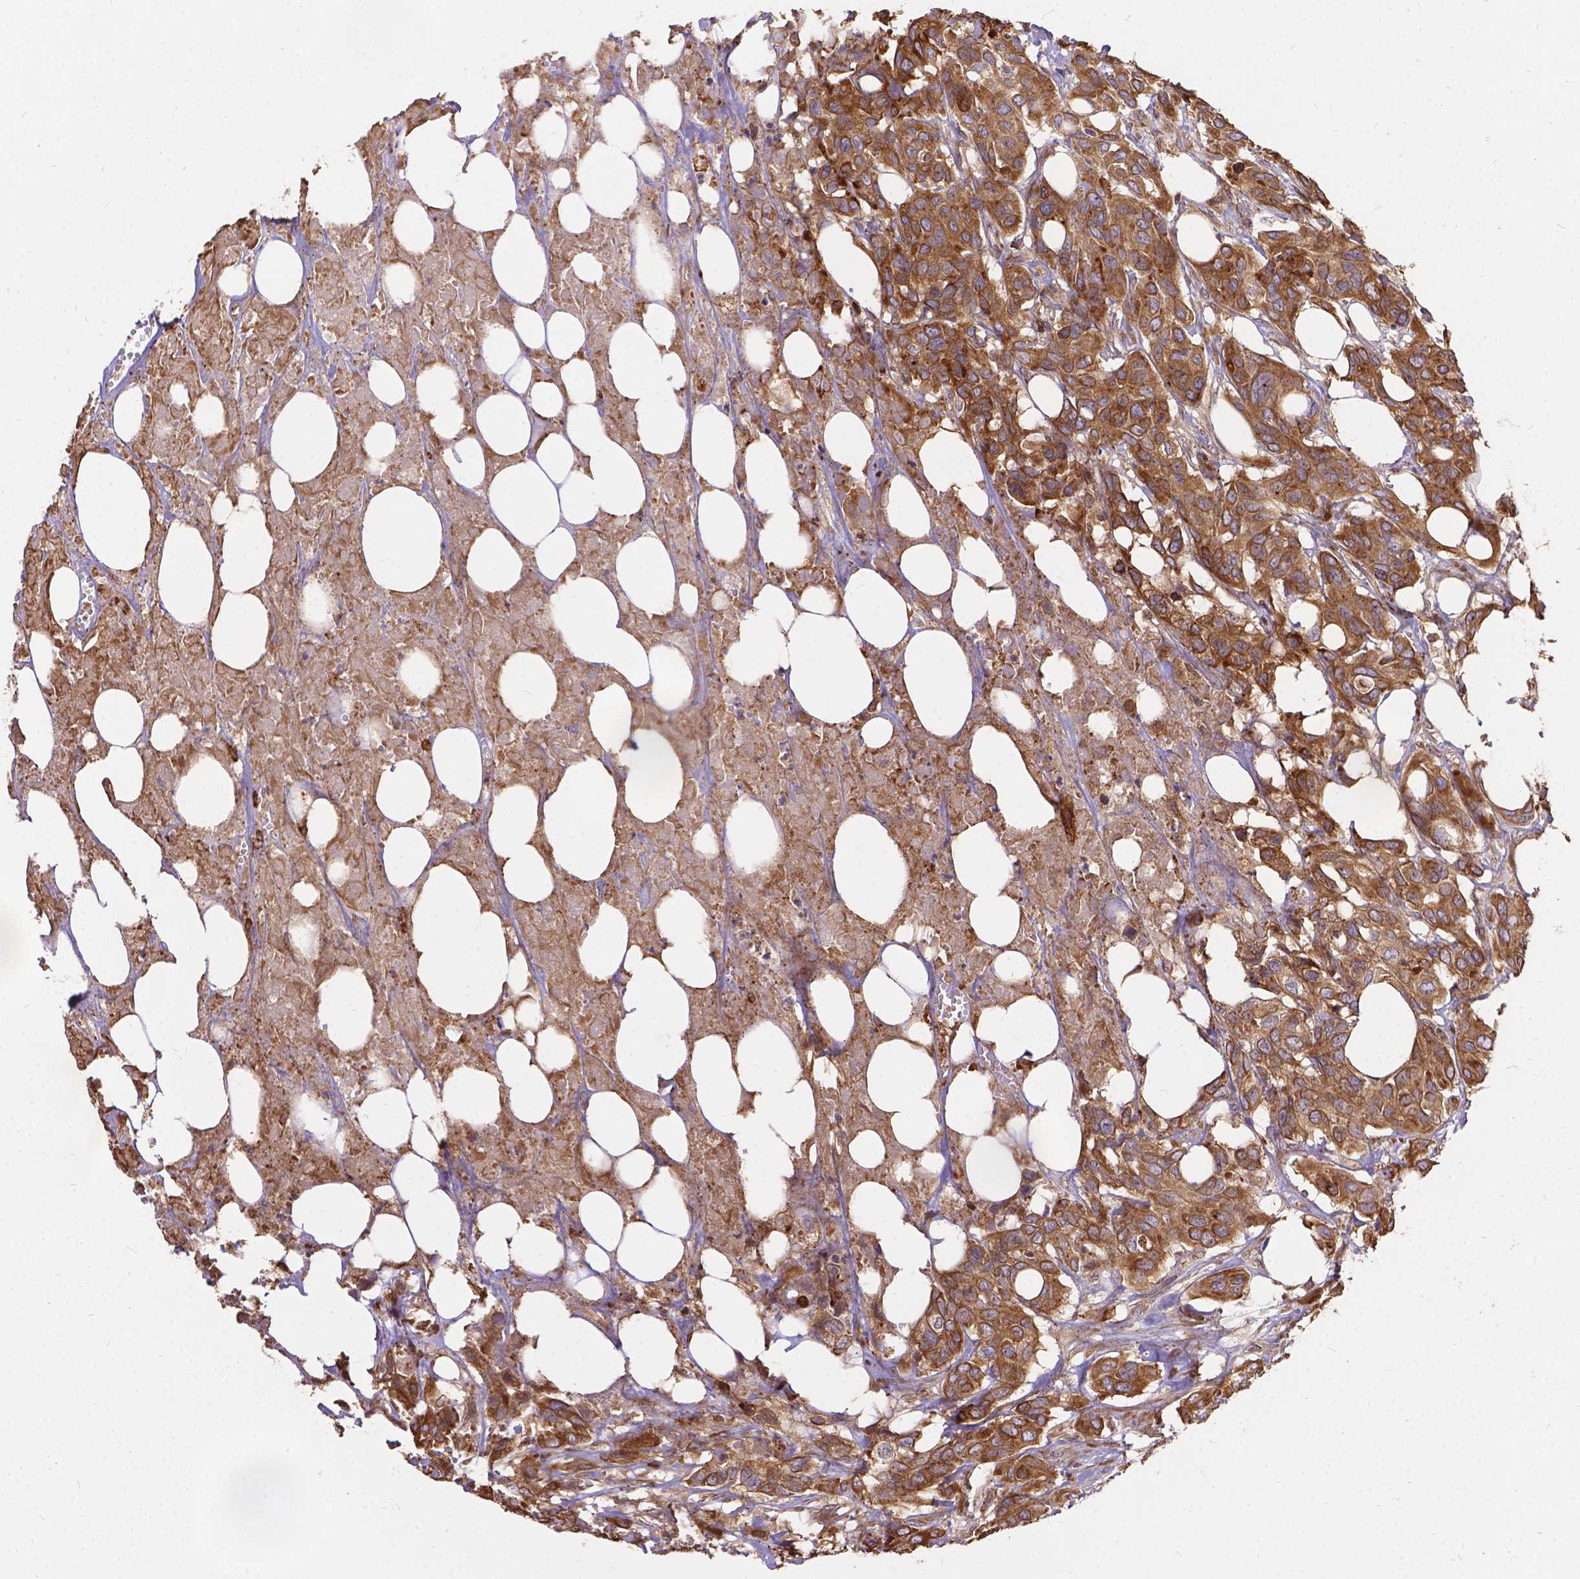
{"staining": {"intensity": "moderate", "quantity": ">75%", "location": "cytoplasmic/membranous"}, "tissue": "urothelial cancer", "cell_type": "Tumor cells", "image_type": "cancer", "snomed": [{"axis": "morphology", "description": "Urothelial carcinoma, NOS"}, {"axis": "morphology", "description": "Urothelial carcinoma, High grade"}, {"axis": "topography", "description": "Urinary bladder"}], "caption": "Approximately >75% of tumor cells in human transitional cell carcinoma exhibit moderate cytoplasmic/membranous protein expression as visualized by brown immunohistochemical staining.", "gene": "DENND6A", "patient": {"sex": "male", "age": 63}}